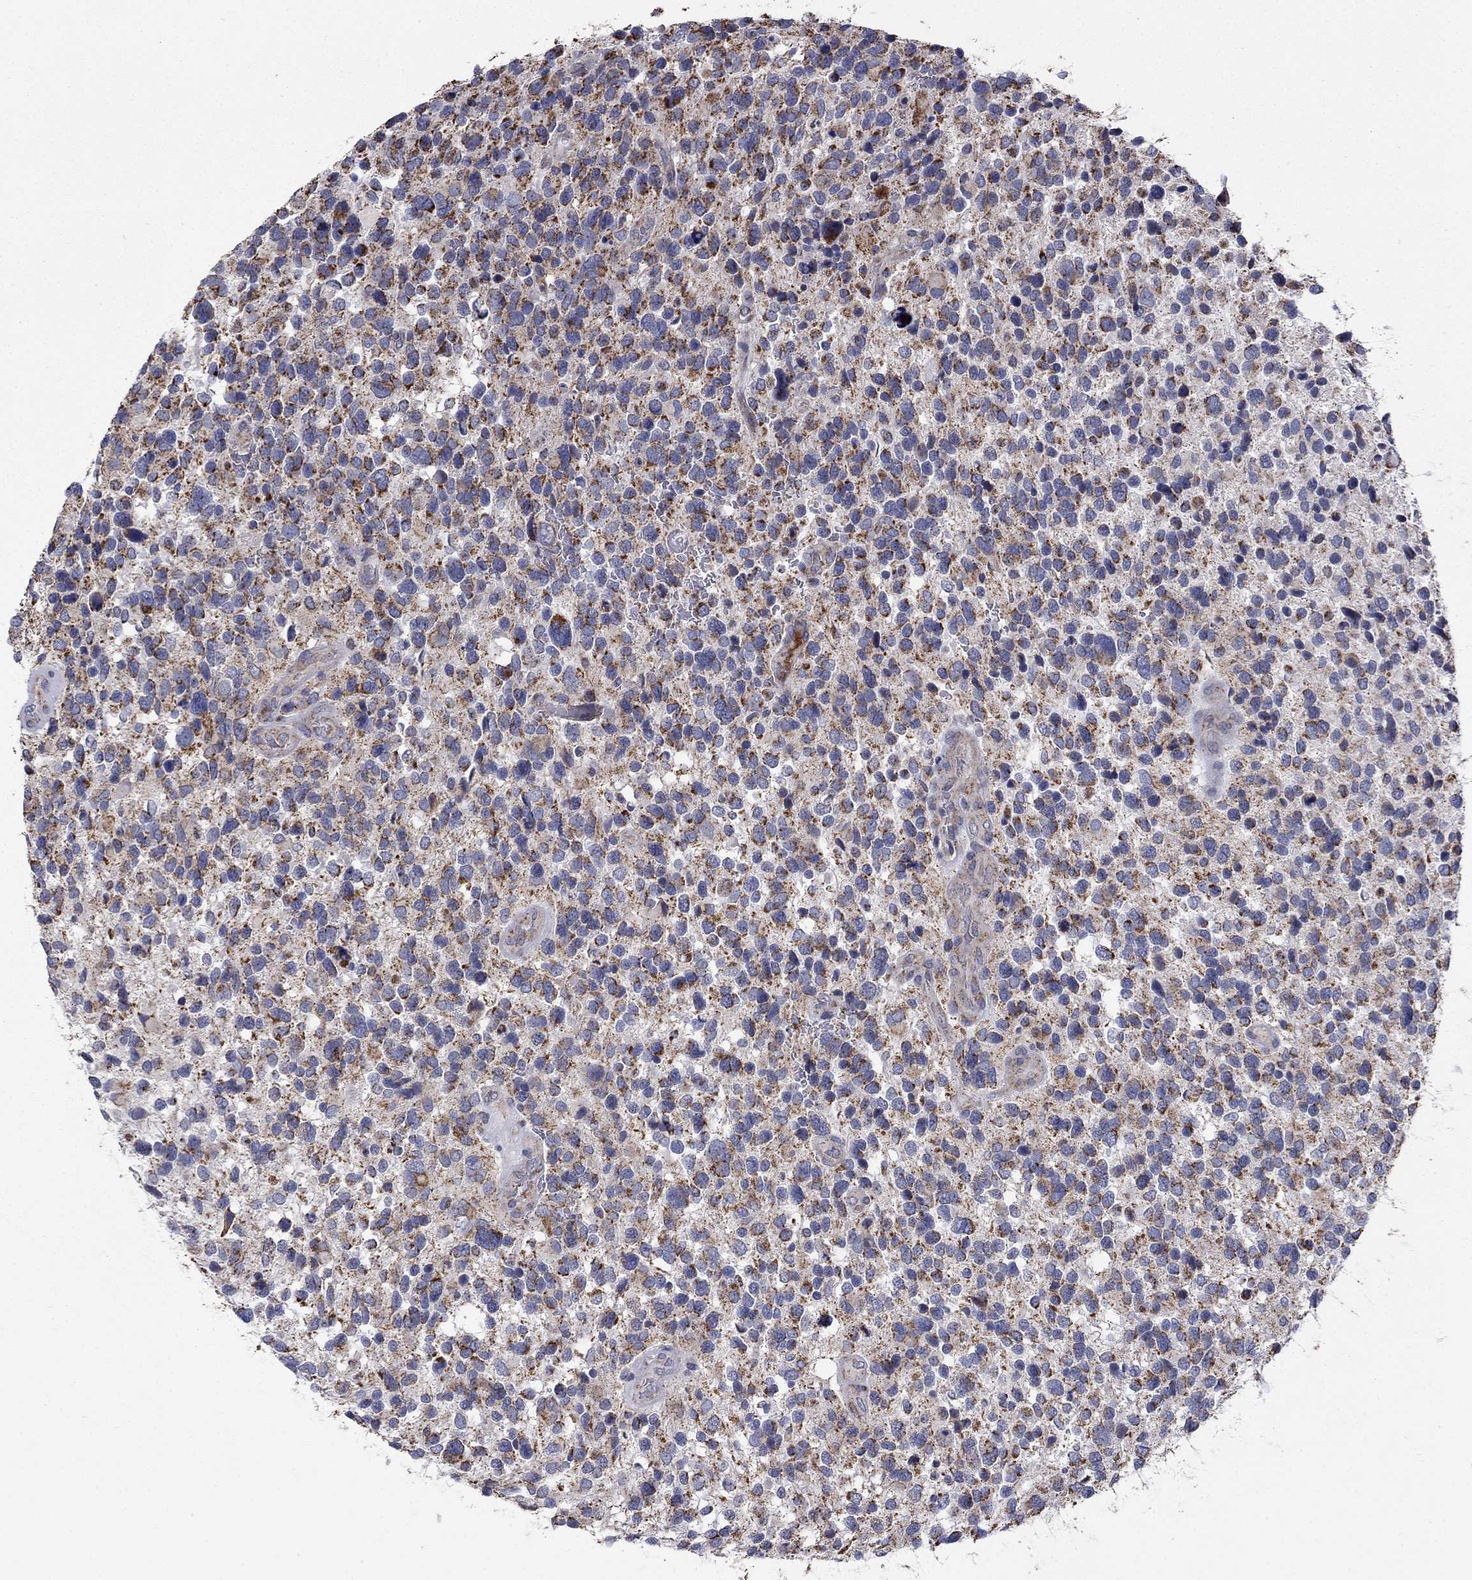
{"staining": {"intensity": "strong", "quantity": "25%-75%", "location": "cytoplasmic/membranous"}, "tissue": "glioma", "cell_type": "Tumor cells", "image_type": "cancer", "snomed": [{"axis": "morphology", "description": "Glioma, malignant, Low grade"}, {"axis": "topography", "description": "Brain"}], "caption": "An image of malignant glioma (low-grade) stained for a protein demonstrates strong cytoplasmic/membranous brown staining in tumor cells.", "gene": "HPS5", "patient": {"sex": "female", "age": 32}}